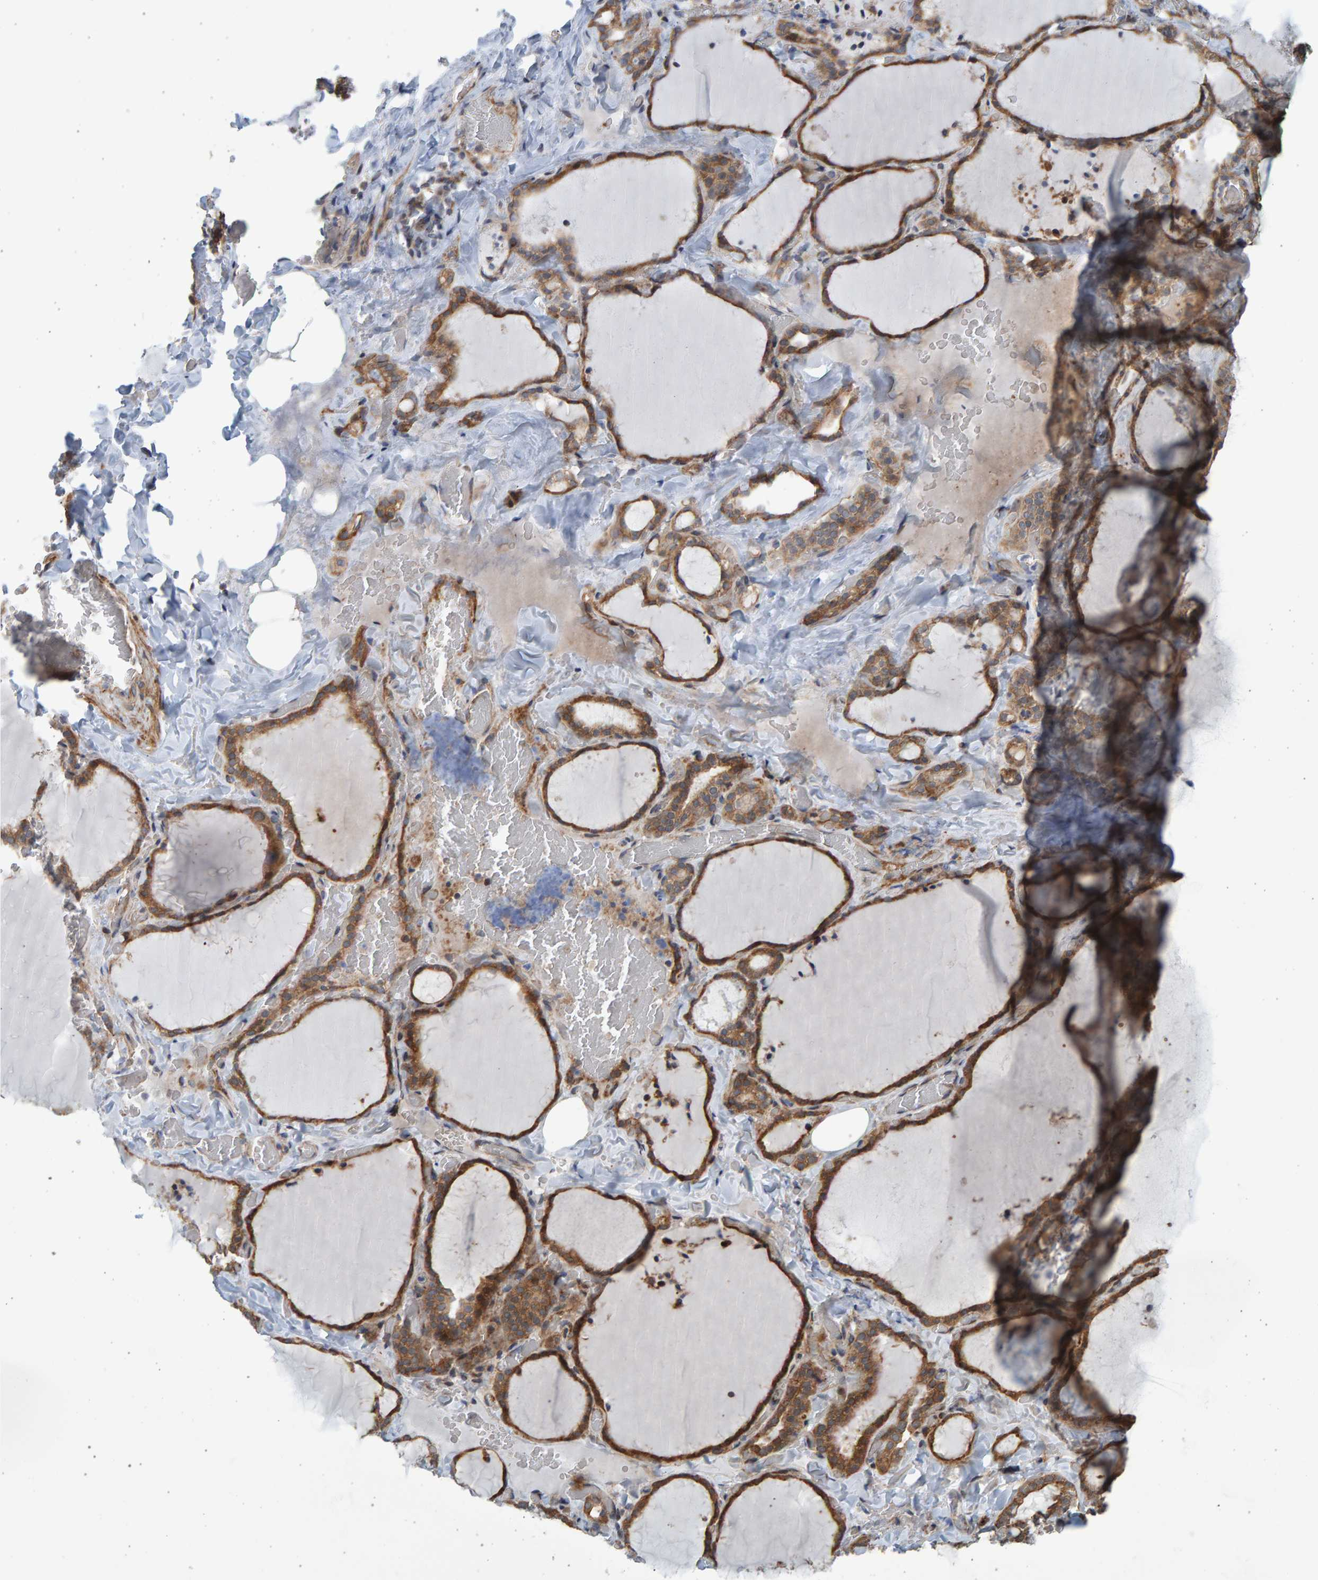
{"staining": {"intensity": "moderate", "quantity": ">75%", "location": "cytoplasmic/membranous"}, "tissue": "thyroid gland", "cell_type": "Glandular cells", "image_type": "normal", "snomed": [{"axis": "morphology", "description": "Normal tissue, NOS"}, {"axis": "topography", "description": "Thyroid gland"}], "caption": "Immunohistochemical staining of benign human thyroid gland demonstrates medium levels of moderate cytoplasmic/membranous expression in approximately >75% of glandular cells. The protein is shown in brown color, while the nuclei are stained blue.", "gene": "LRBA", "patient": {"sex": "female", "age": 22}}